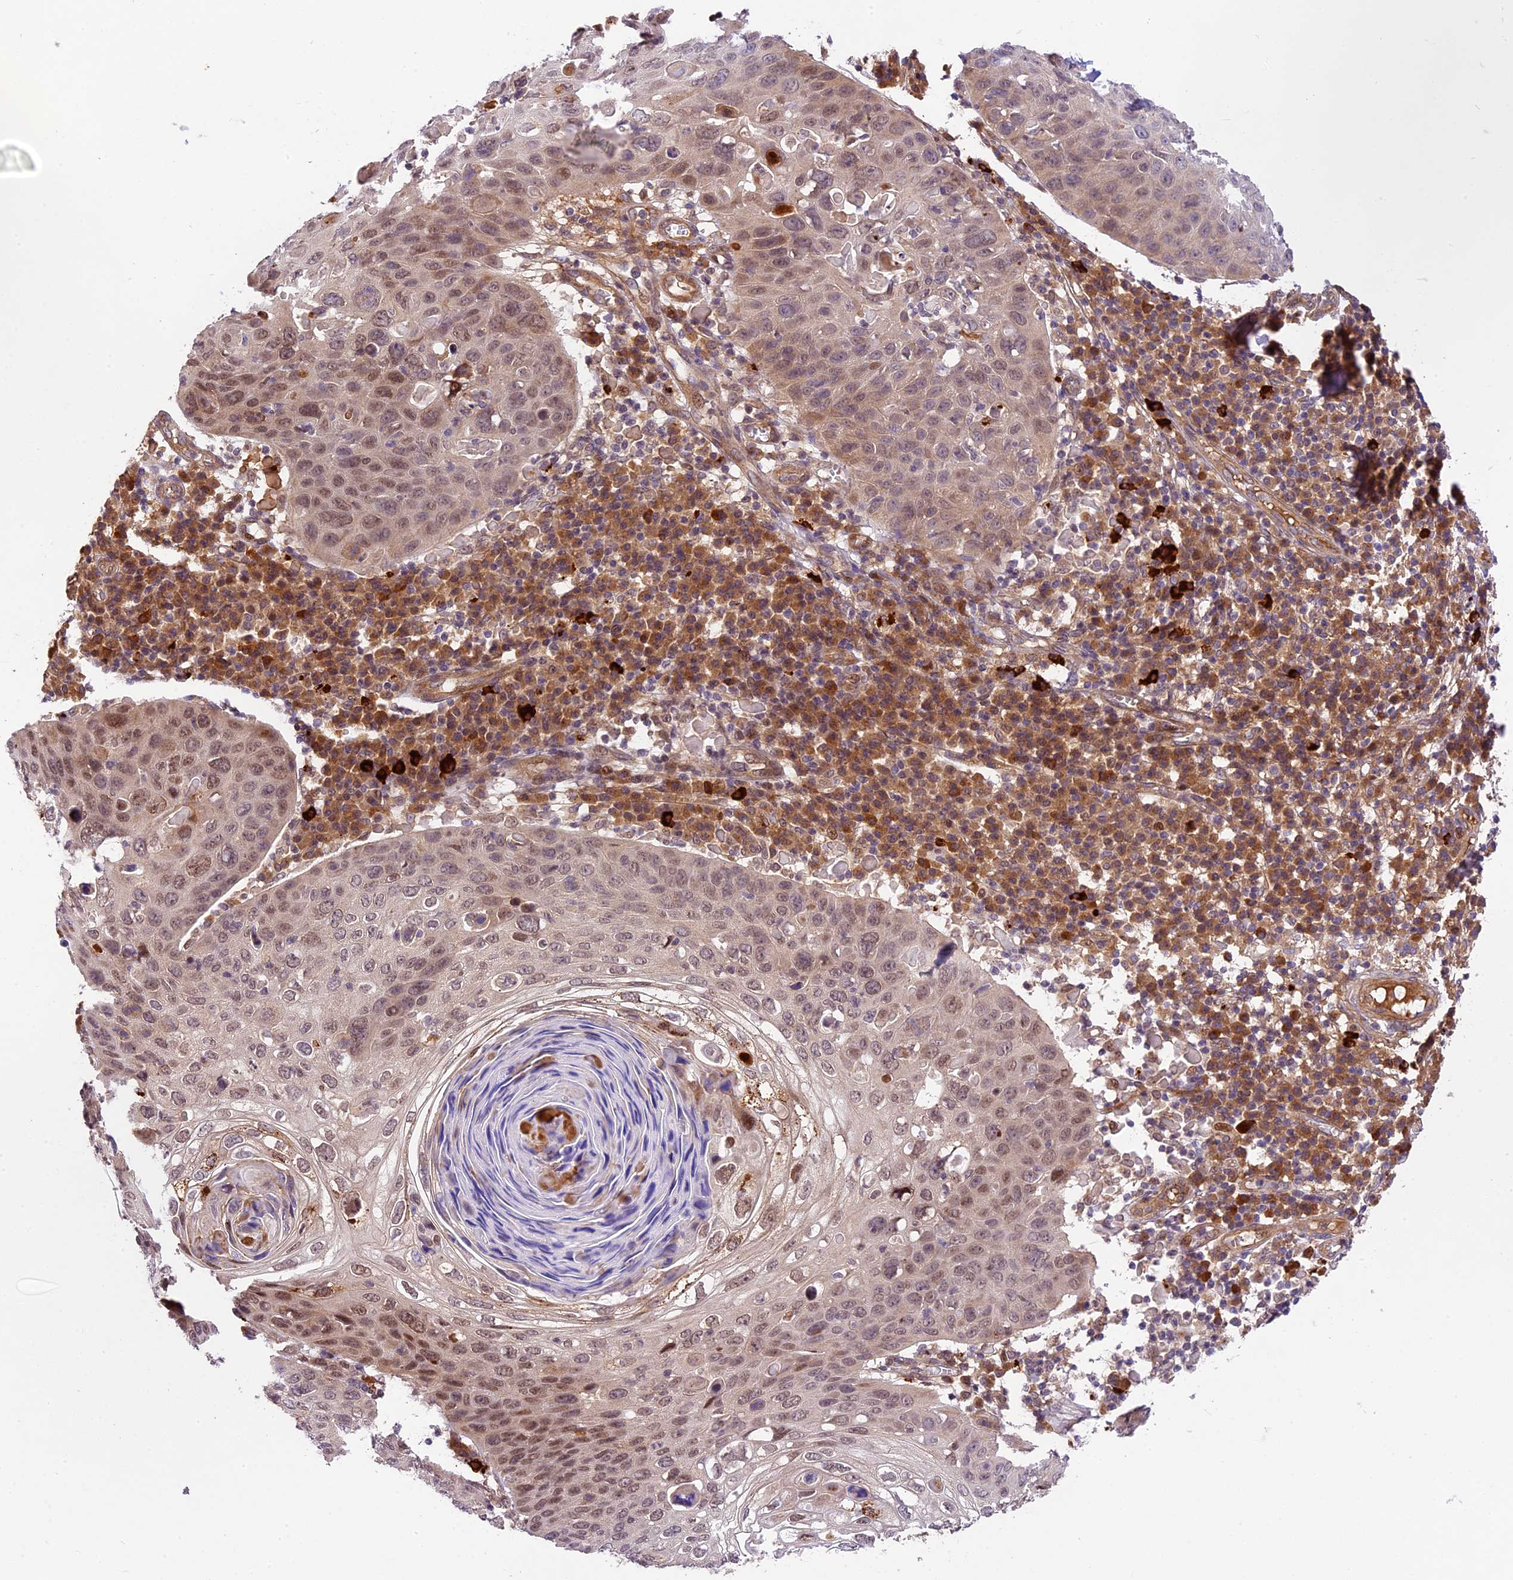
{"staining": {"intensity": "moderate", "quantity": ">75%", "location": "nuclear"}, "tissue": "skin cancer", "cell_type": "Tumor cells", "image_type": "cancer", "snomed": [{"axis": "morphology", "description": "Squamous cell carcinoma, NOS"}, {"axis": "topography", "description": "Skin"}], "caption": "High-power microscopy captured an immunohistochemistry (IHC) photomicrograph of squamous cell carcinoma (skin), revealing moderate nuclear positivity in approximately >75% of tumor cells. The staining was performed using DAB to visualize the protein expression in brown, while the nuclei were stained in blue with hematoxylin (Magnification: 20x).", "gene": "NEK8", "patient": {"sex": "female", "age": 90}}